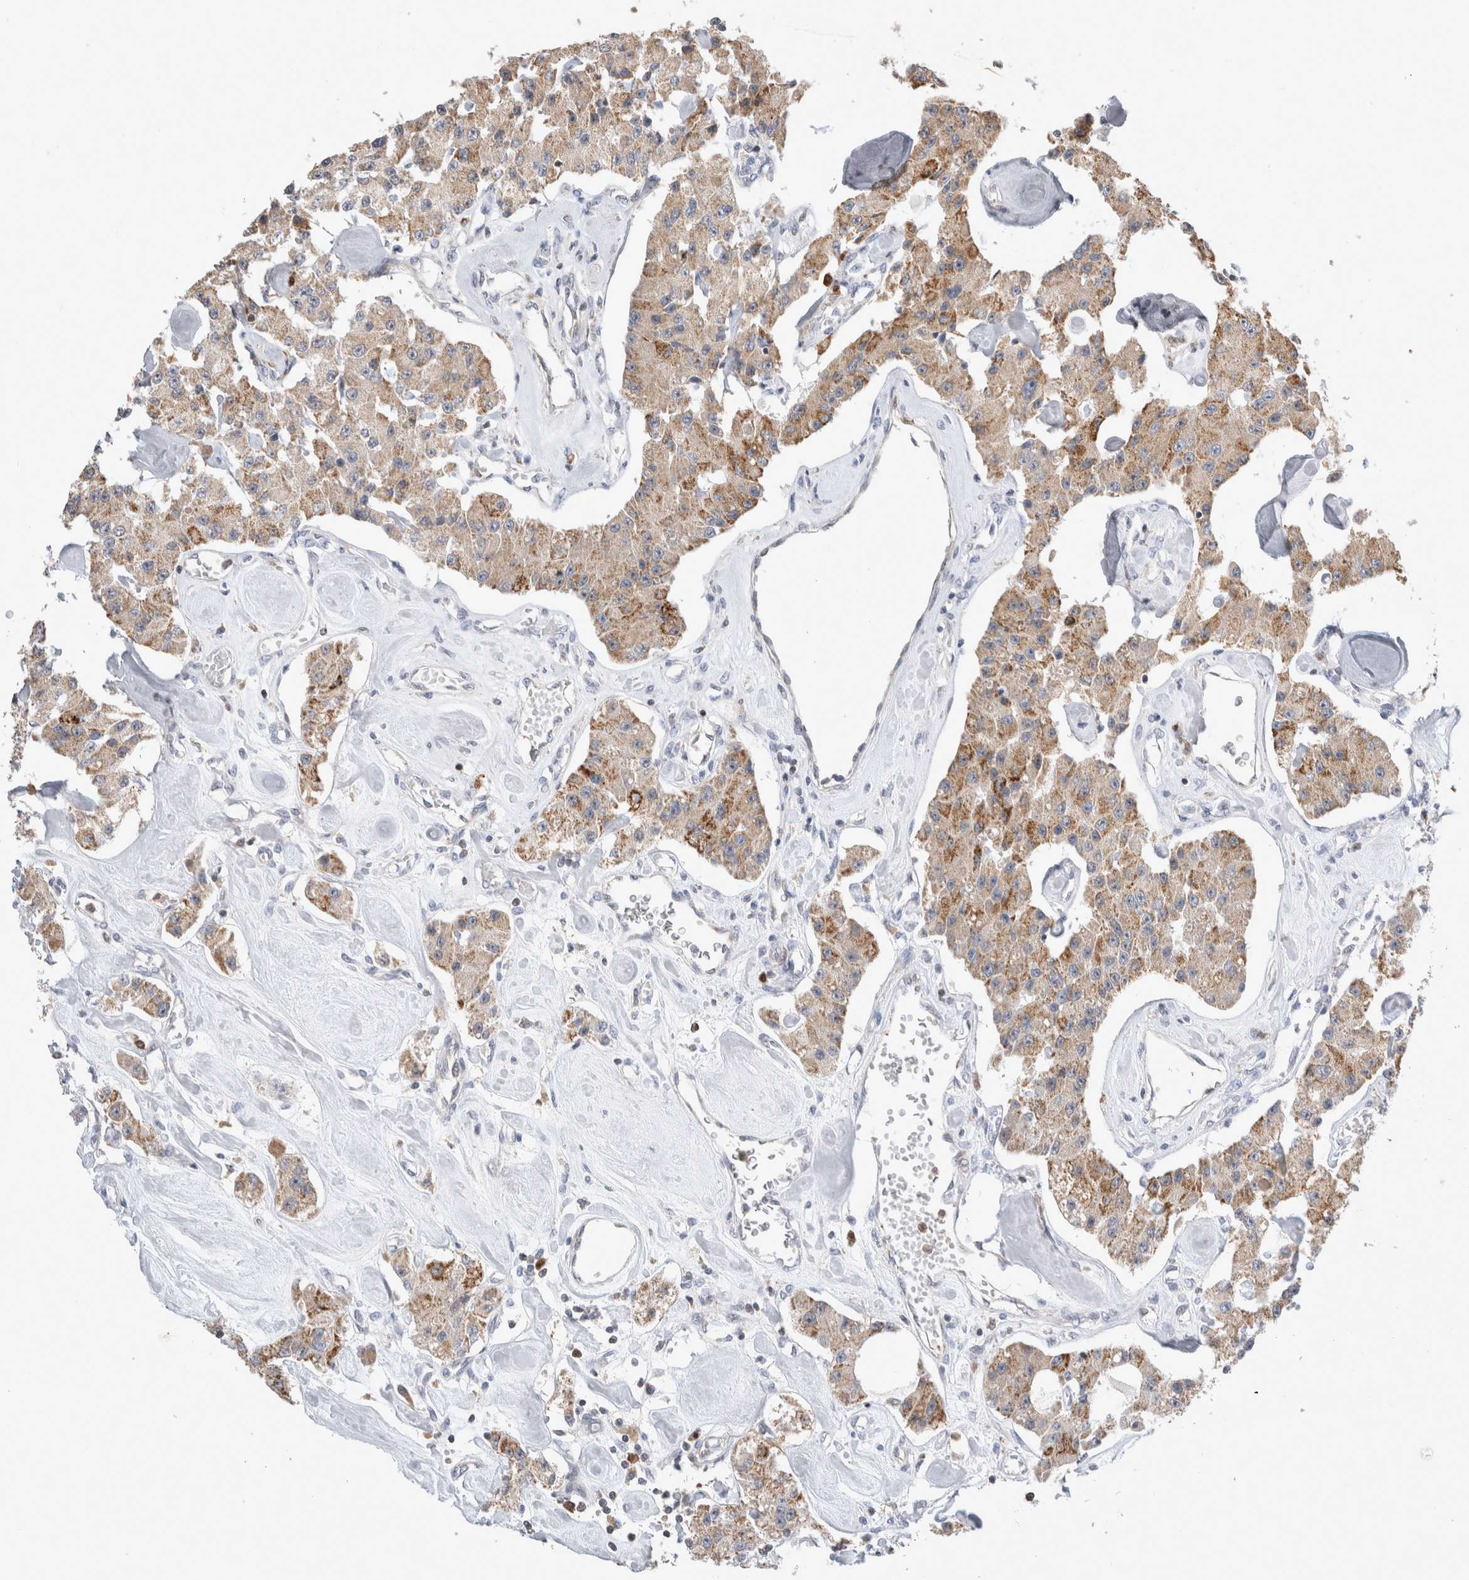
{"staining": {"intensity": "moderate", "quantity": ">75%", "location": "cytoplasmic/membranous"}, "tissue": "carcinoid", "cell_type": "Tumor cells", "image_type": "cancer", "snomed": [{"axis": "morphology", "description": "Carcinoid, malignant, NOS"}, {"axis": "topography", "description": "Pancreas"}], "caption": "Human carcinoid (malignant) stained with a protein marker shows moderate staining in tumor cells.", "gene": "AGMAT", "patient": {"sex": "male", "age": 41}}